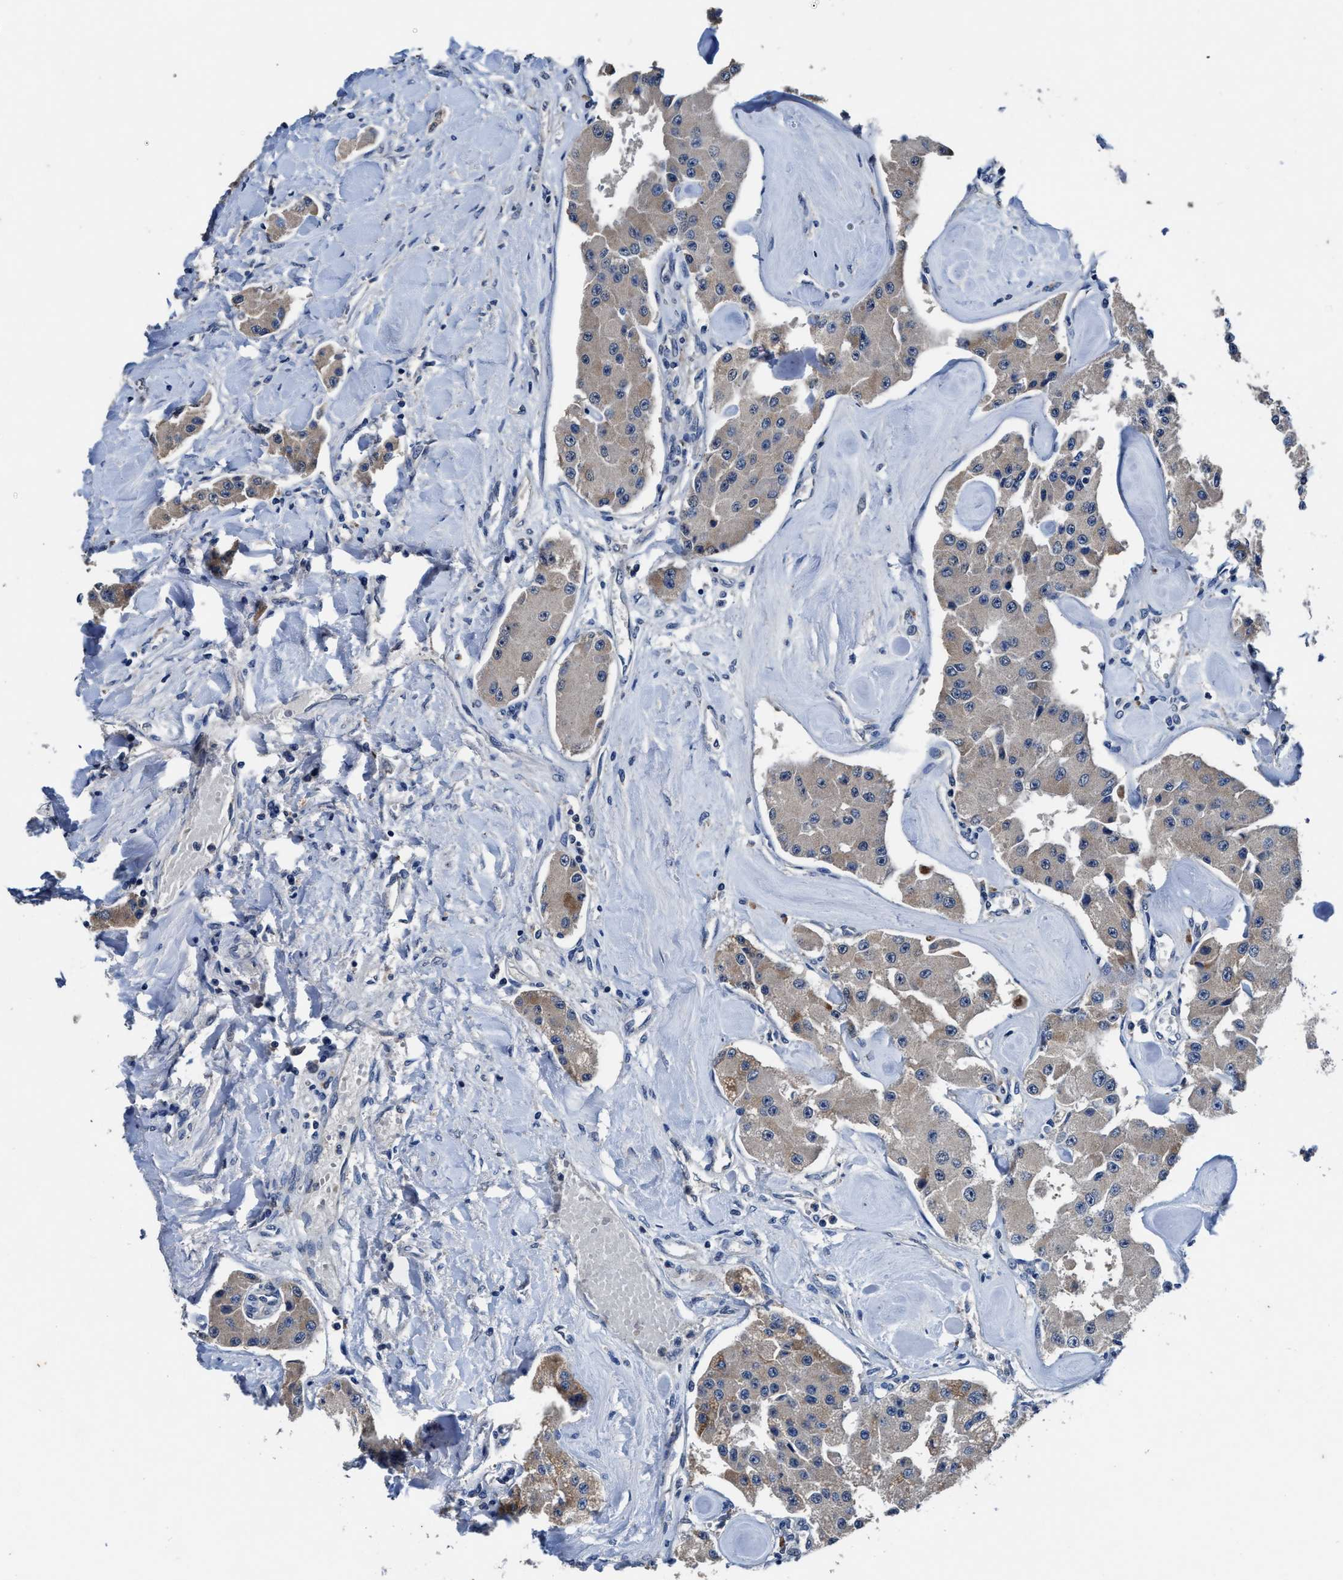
{"staining": {"intensity": "moderate", "quantity": "25%-75%", "location": "cytoplasmic/membranous"}, "tissue": "carcinoid", "cell_type": "Tumor cells", "image_type": "cancer", "snomed": [{"axis": "morphology", "description": "Carcinoid, malignant, NOS"}, {"axis": "topography", "description": "Pancreas"}], "caption": "About 25%-75% of tumor cells in malignant carcinoid show moderate cytoplasmic/membranous protein staining as visualized by brown immunohistochemical staining.", "gene": "UBR4", "patient": {"sex": "male", "age": 41}}